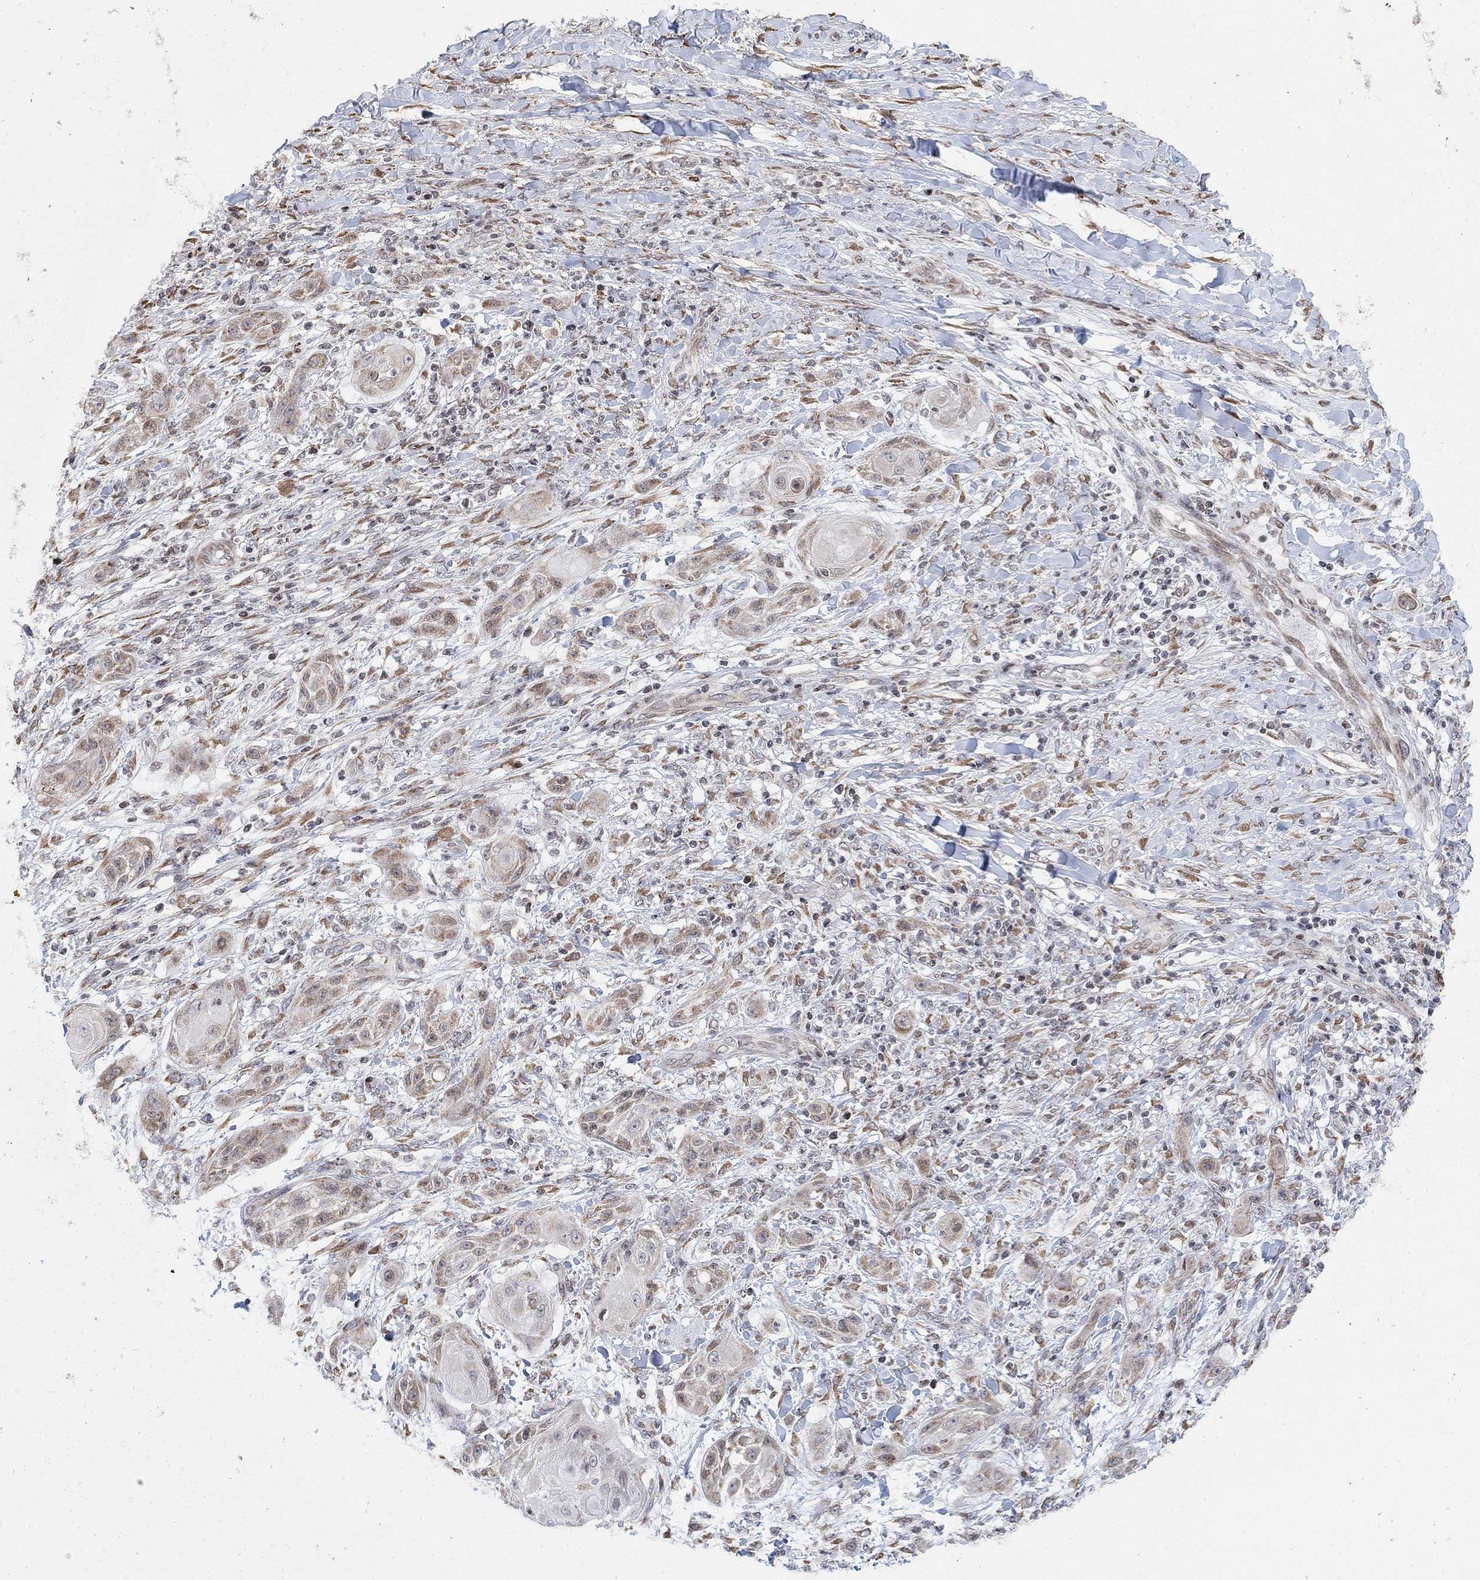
{"staining": {"intensity": "weak", "quantity": "<25%", "location": "cytoplasmic/membranous"}, "tissue": "skin cancer", "cell_type": "Tumor cells", "image_type": "cancer", "snomed": [{"axis": "morphology", "description": "Squamous cell carcinoma, NOS"}, {"axis": "topography", "description": "Skin"}], "caption": "A photomicrograph of skin cancer (squamous cell carcinoma) stained for a protein shows no brown staining in tumor cells. The staining was performed using DAB (3,3'-diaminobenzidine) to visualize the protein expression in brown, while the nuclei were stained in blue with hematoxylin (Magnification: 20x).", "gene": "ABHD14A", "patient": {"sex": "male", "age": 62}}